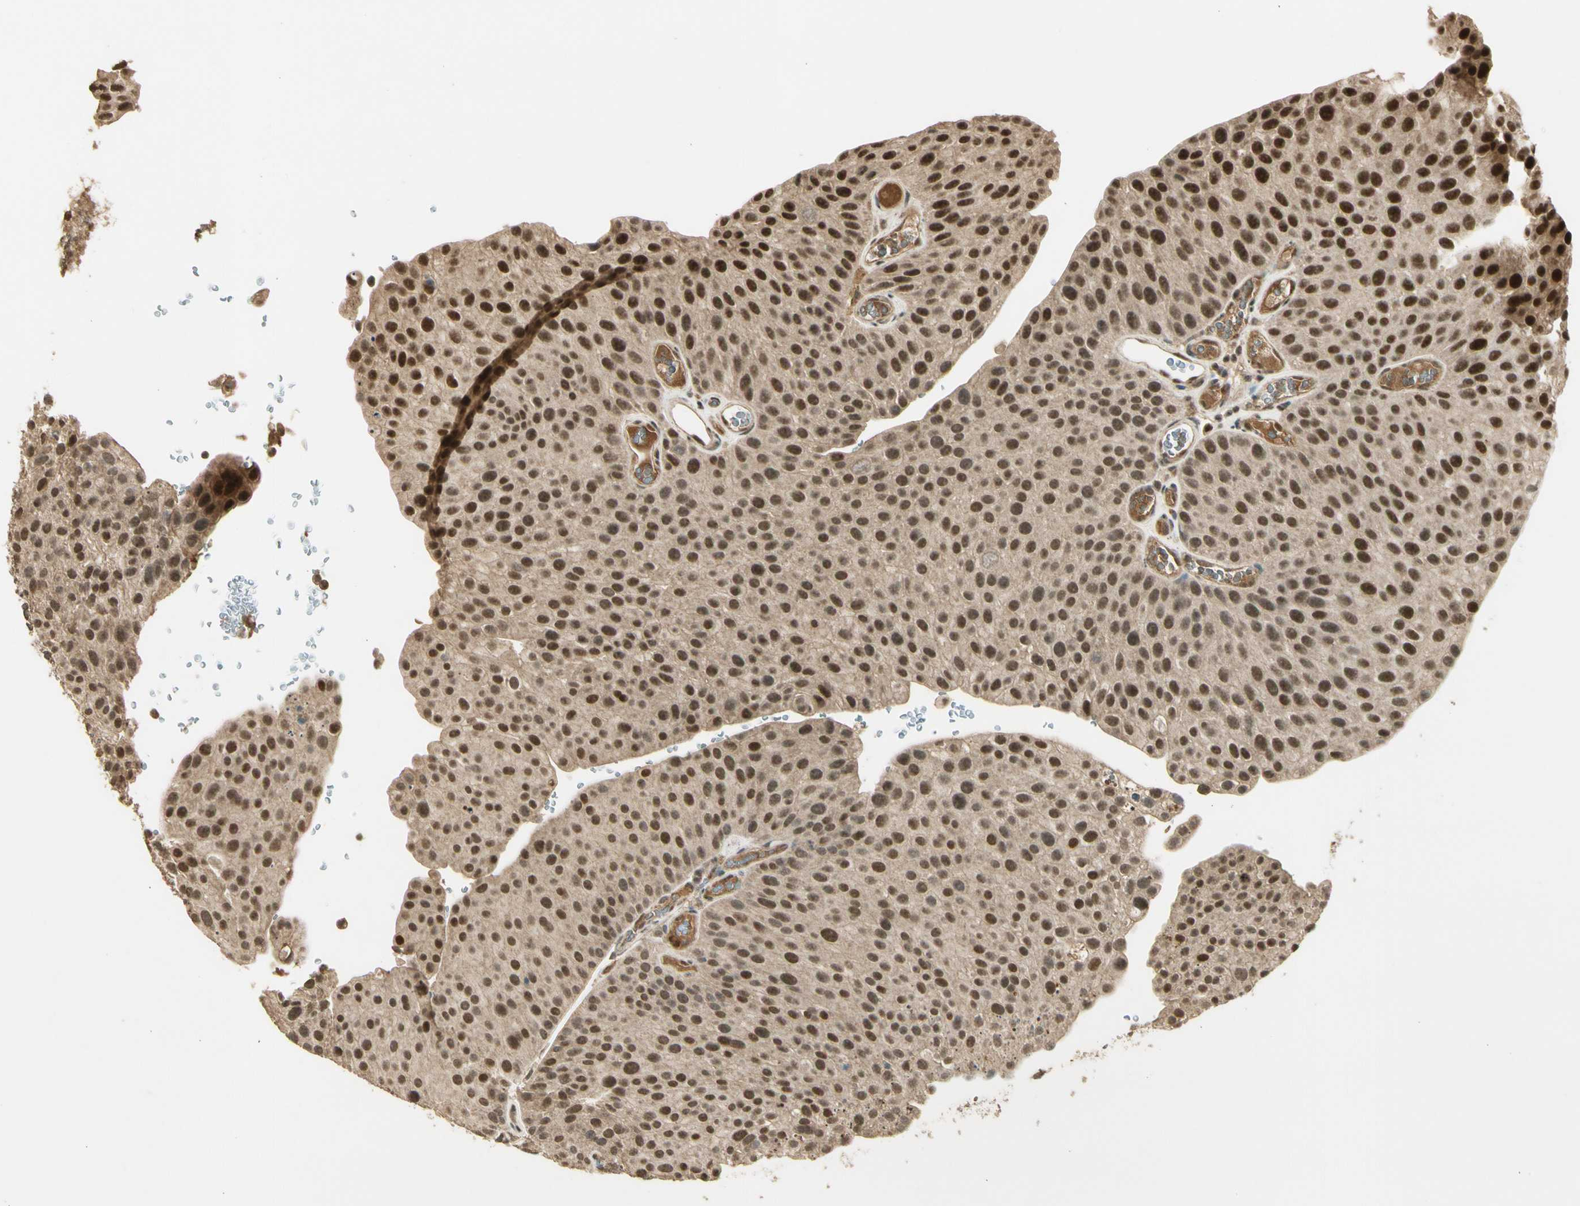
{"staining": {"intensity": "strong", "quantity": ">75%", "location": "nuclear"}, "tissue": "urothelial cancer", "cell_type": "Tumor cells", "image_type": "cancer", "snomed": [{"axis": "morphology", "description": "Urothelial carcinoma, Low grade"}, {"axis": "topography", "description": "Smooth muscle"}, {"axis": "topography", "description": "Urinary bladder"}], "caption": "DAB (3,3'-diaminobenzidine) immunohistochemical staining of human low-grade urothelial carcinoma displays strong nuclear protein expression in approximately >75% of tumor cells.", "gene": "GMEB2", "patient": {"sex": "male", "age": 60}}